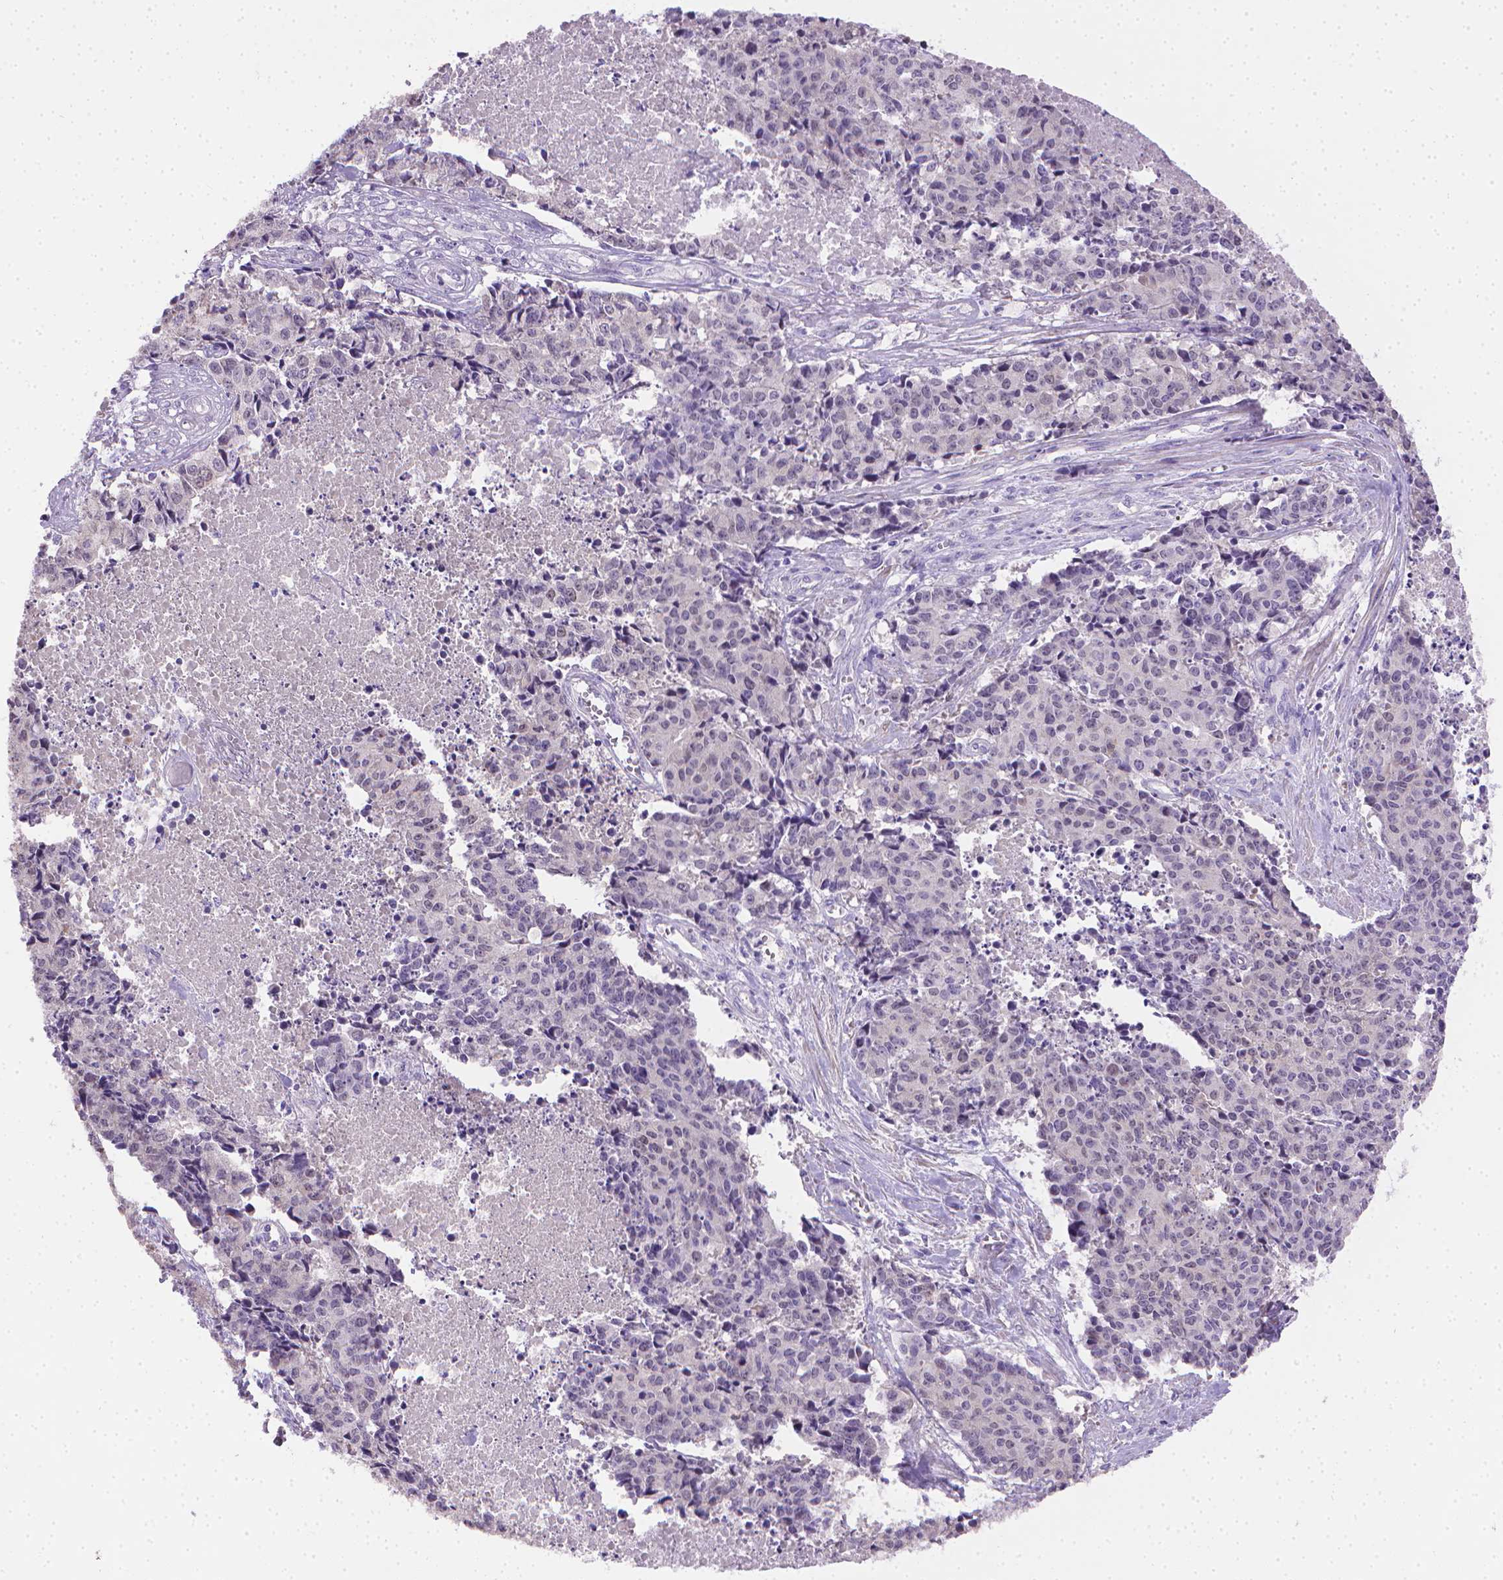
{"staining": {"intensity": "negative", "quantity": "none", "location": "none"}, "tissue": "cervical cancer", "cell_type": "Tumor cells", "image_type": "cancer", "snomed": [{"axis": "morphology", "description": "Squamous cell carcinoma, NOS"}, {"axis": "topography", "description": "Cervix"}], "caption": "Immunohistochemical staining of human cervical squamous cell carcinoma exhibits no significant staining in tumor cells. (Immunohistochemistry (ihc), brightfield microscopy, high magnification).", "gene": "PNMA2", "patient": {"sex": "female", "age": 28}}